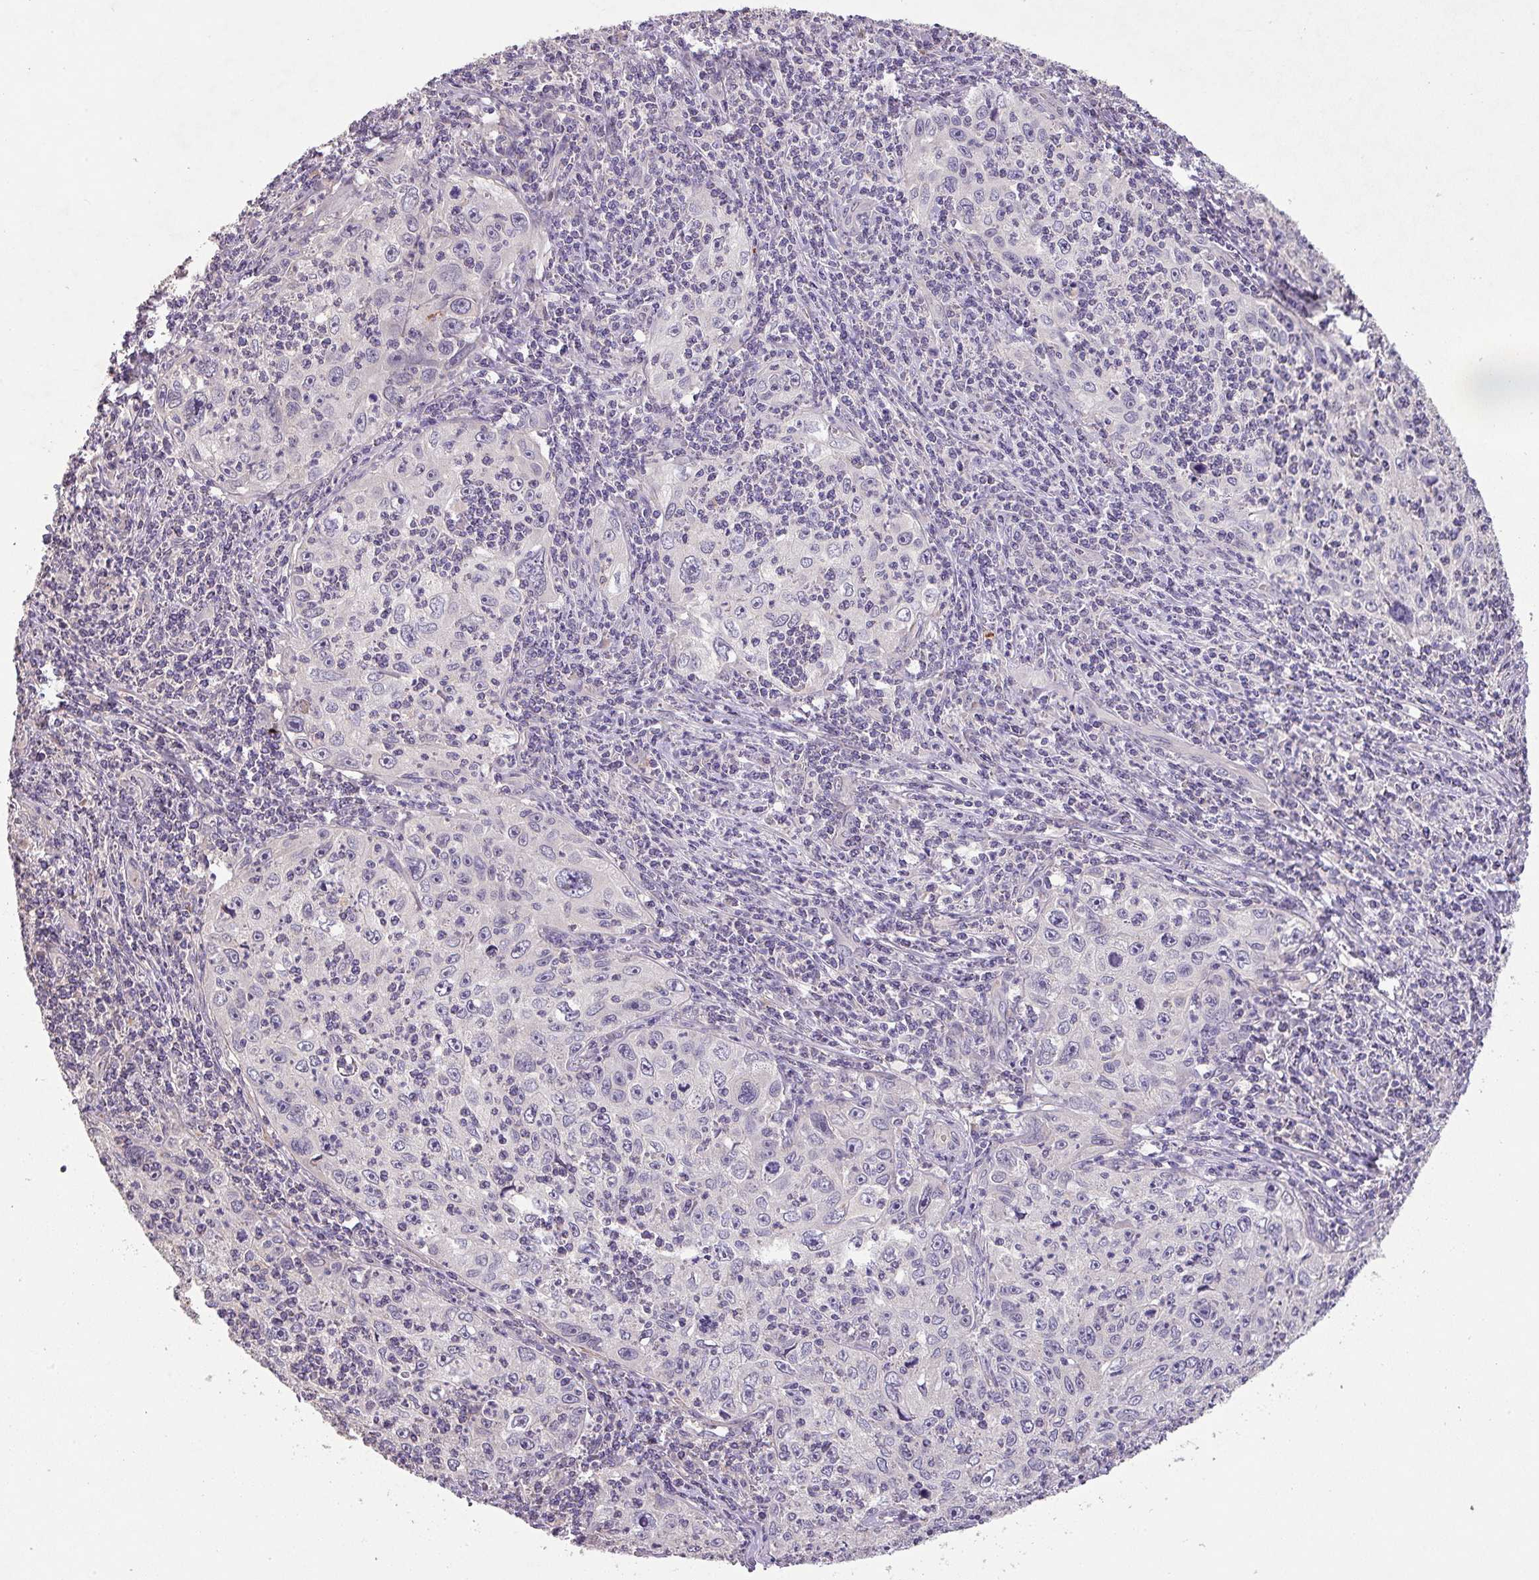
{"staining": {"intensity": "negative", "quantity": "none", "location": "none"}, "tissue": "cervical cancer", "cell_type": "Tumor cells", "image_type": "cancer", "snomed": [{"axis": "morphology", "description": "Squamous cell carcinoma, NOS"}, {"axis": "topography", "description": "Cervix"}], "caption": "Immunohistochemical staining of cervical cancer demonstrates no significant staining in tumor cells.", "gene": "PRADC1", "patient": {"sex": "female", "age": 30}}